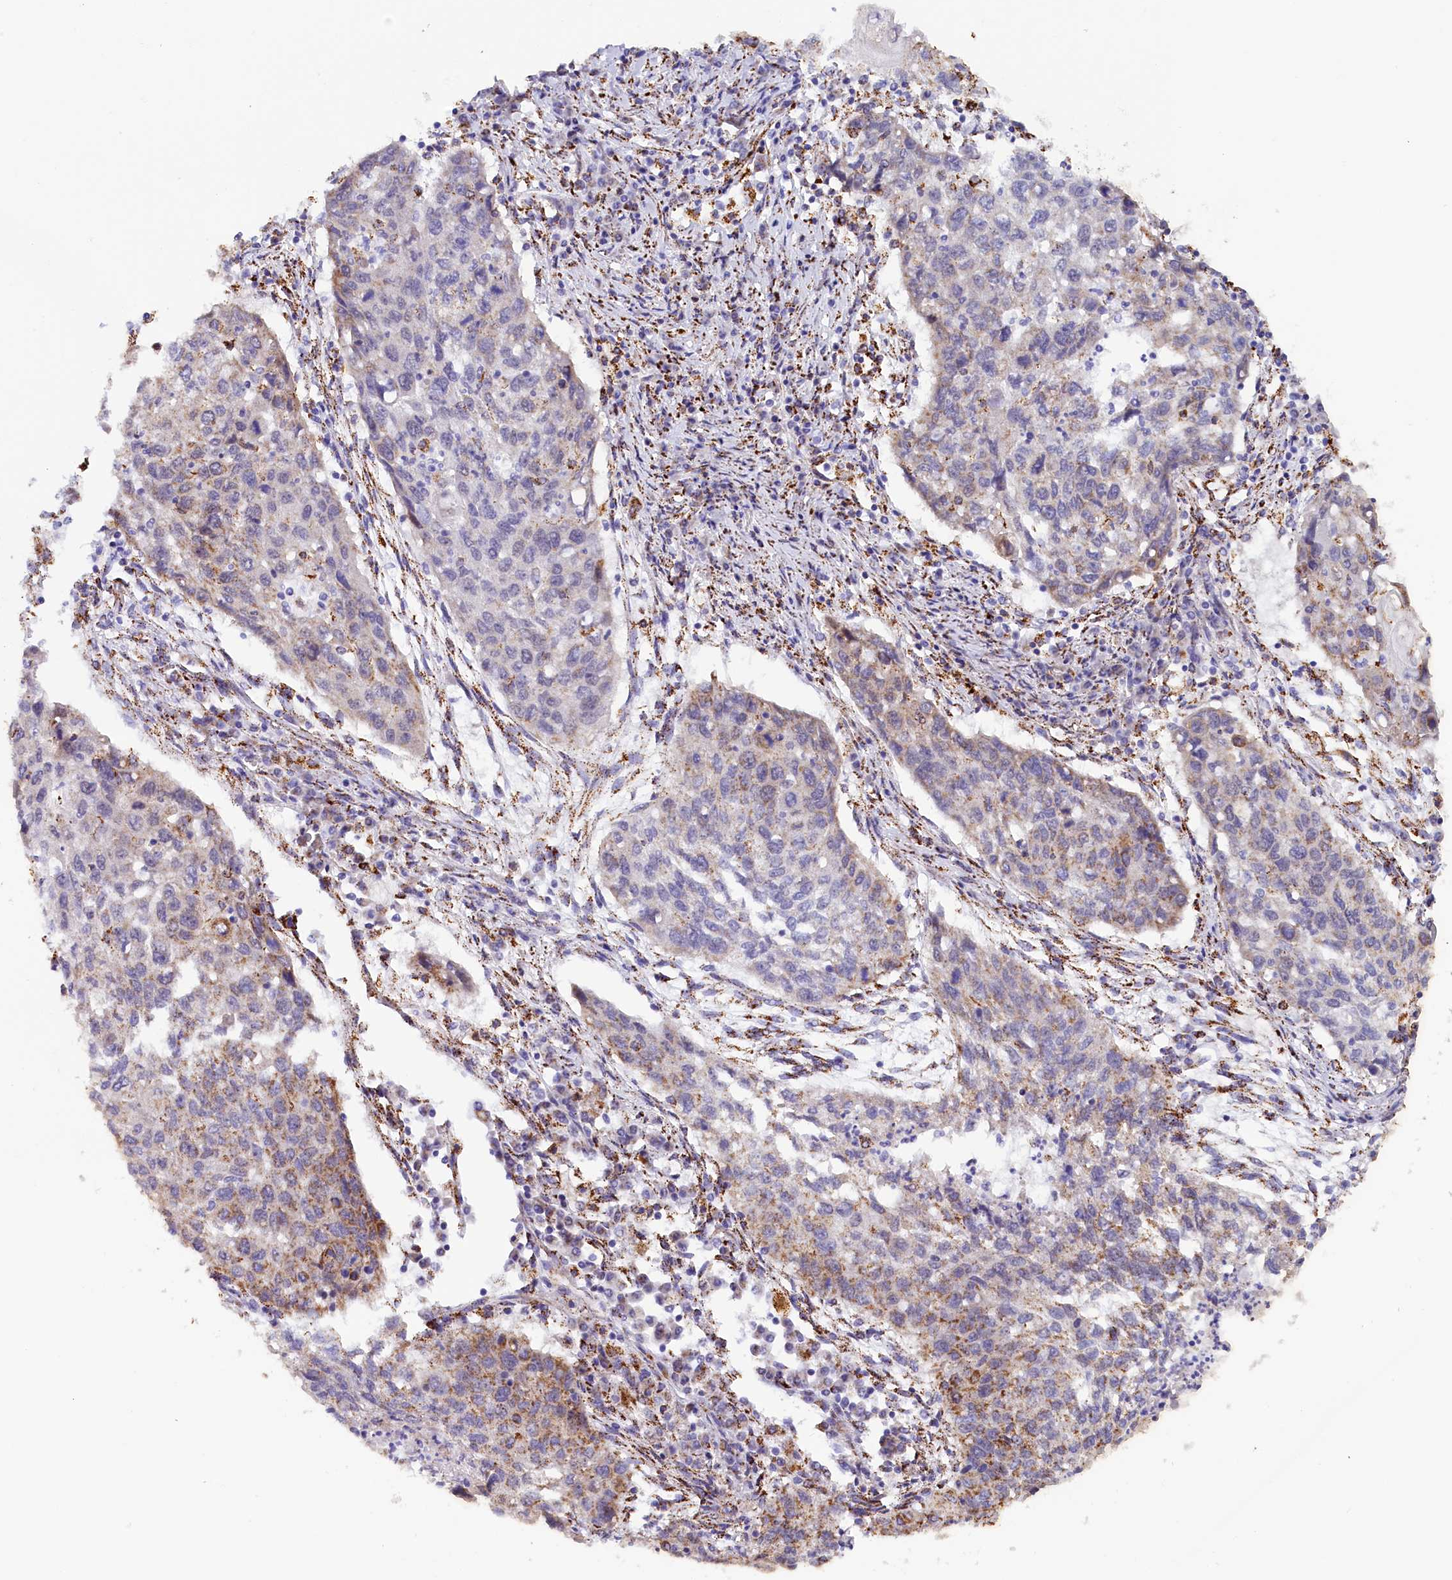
{"staining": {"intensity": "moderate", "quantity": ">75%", "location": "cytoplasmic/membranous"}, "tissue": "lung cancer", "cell_type": "Tumor cells", "image_type": "cancer", "snomed": [{"axis": "morphology", "description": "Squamous cell carcinoma, NOS"}, {"axis": "topography", "description": "Lung"}], "caption": "A histopathology image of human lung cancer (squamous cell carcinoma) stained for a protein exhibits moderate cytoplasmic/membranous brown staining in tumor cells. Nuclei are stained in blue.", "gene": "AKTIP", "patient": {"sex": "female", "age": 63}}